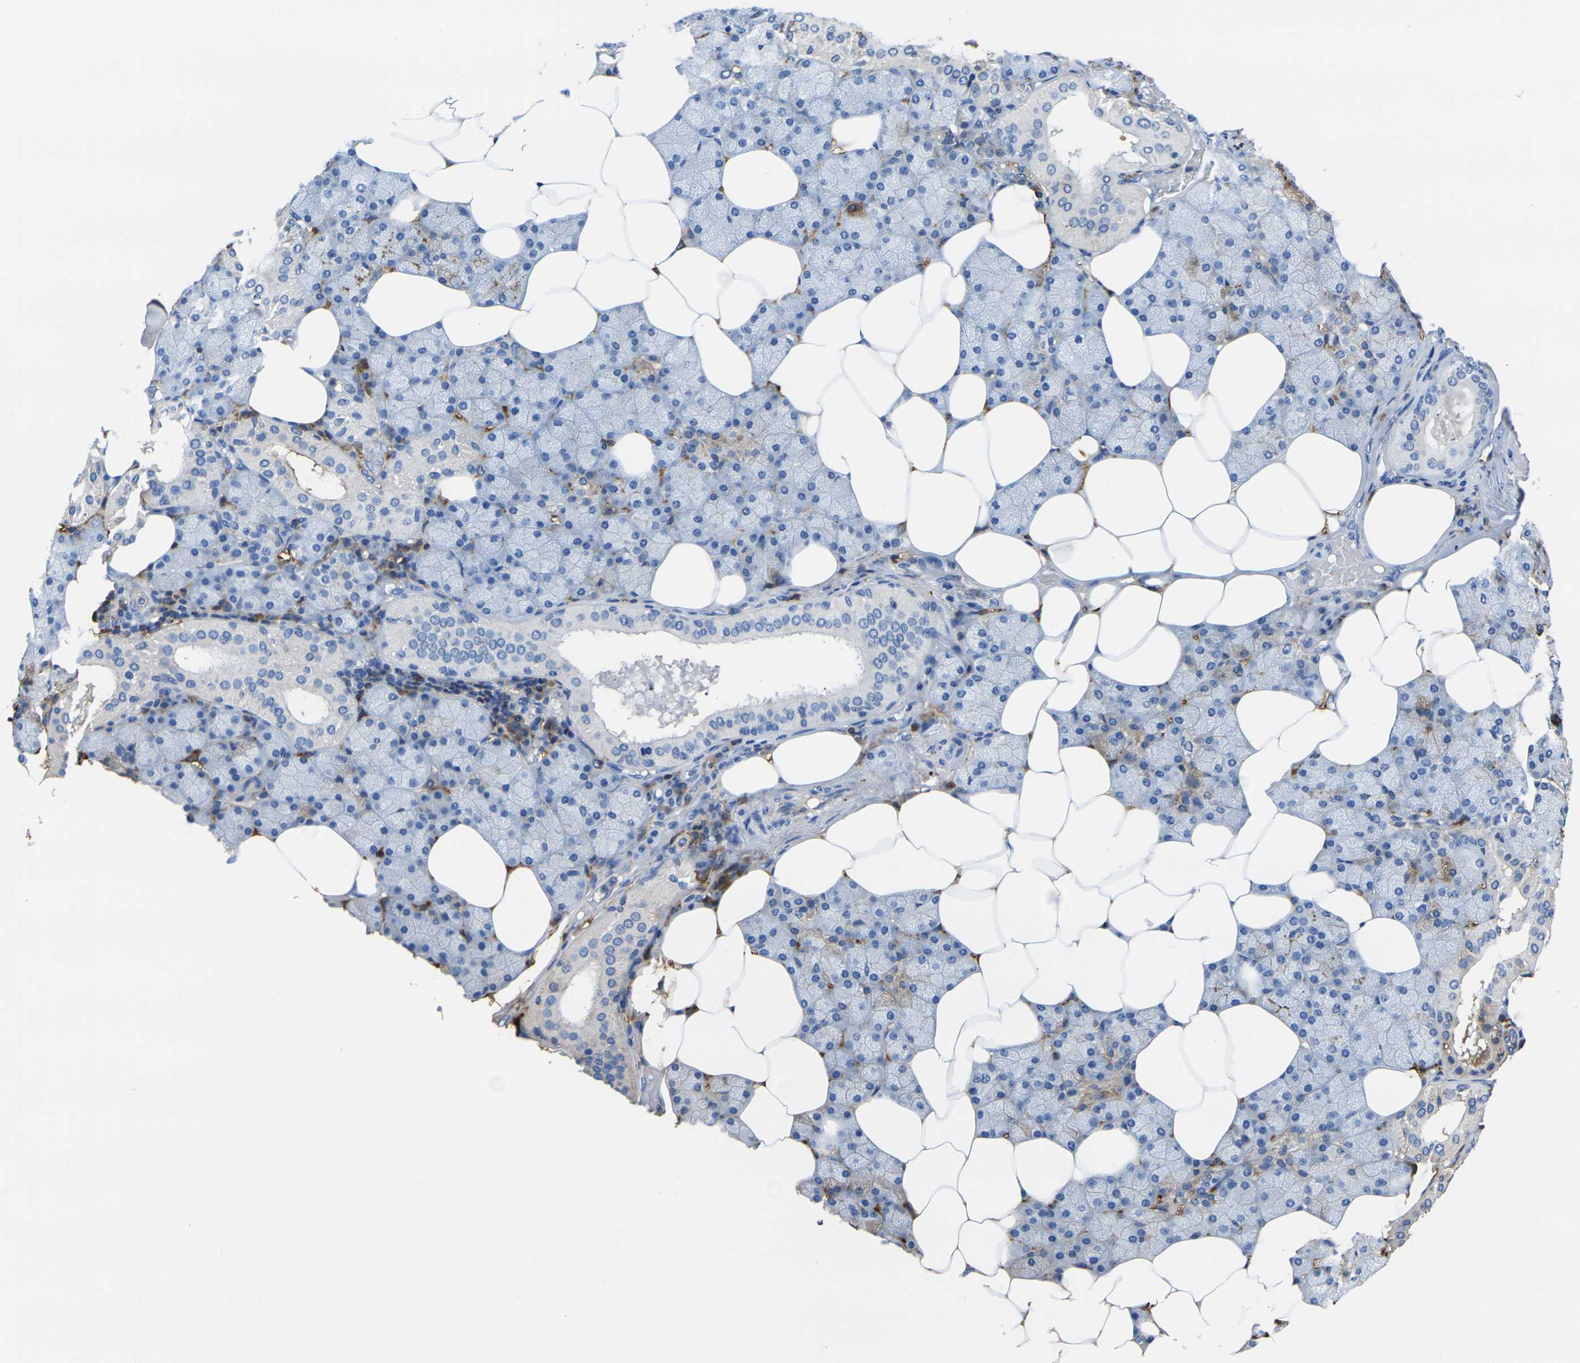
{"staining": {"intensity": "negative", "quantity": "none", "location": "none"}, "tissue": "salivary gland", "cell_type": "Glandular cells", "image_type": "normal", "snomed": [{"axis": "morphology", "description": "Normal tissue, NOS"}, {"axis": "topography", "description": "Salivary gland"}], "caption": "The immunohistochemistry micrograph has no significant positivity in glandular cells of salivary gland.", "gene": "GREM2", "patient": {"sex": "male", "age": 62}}